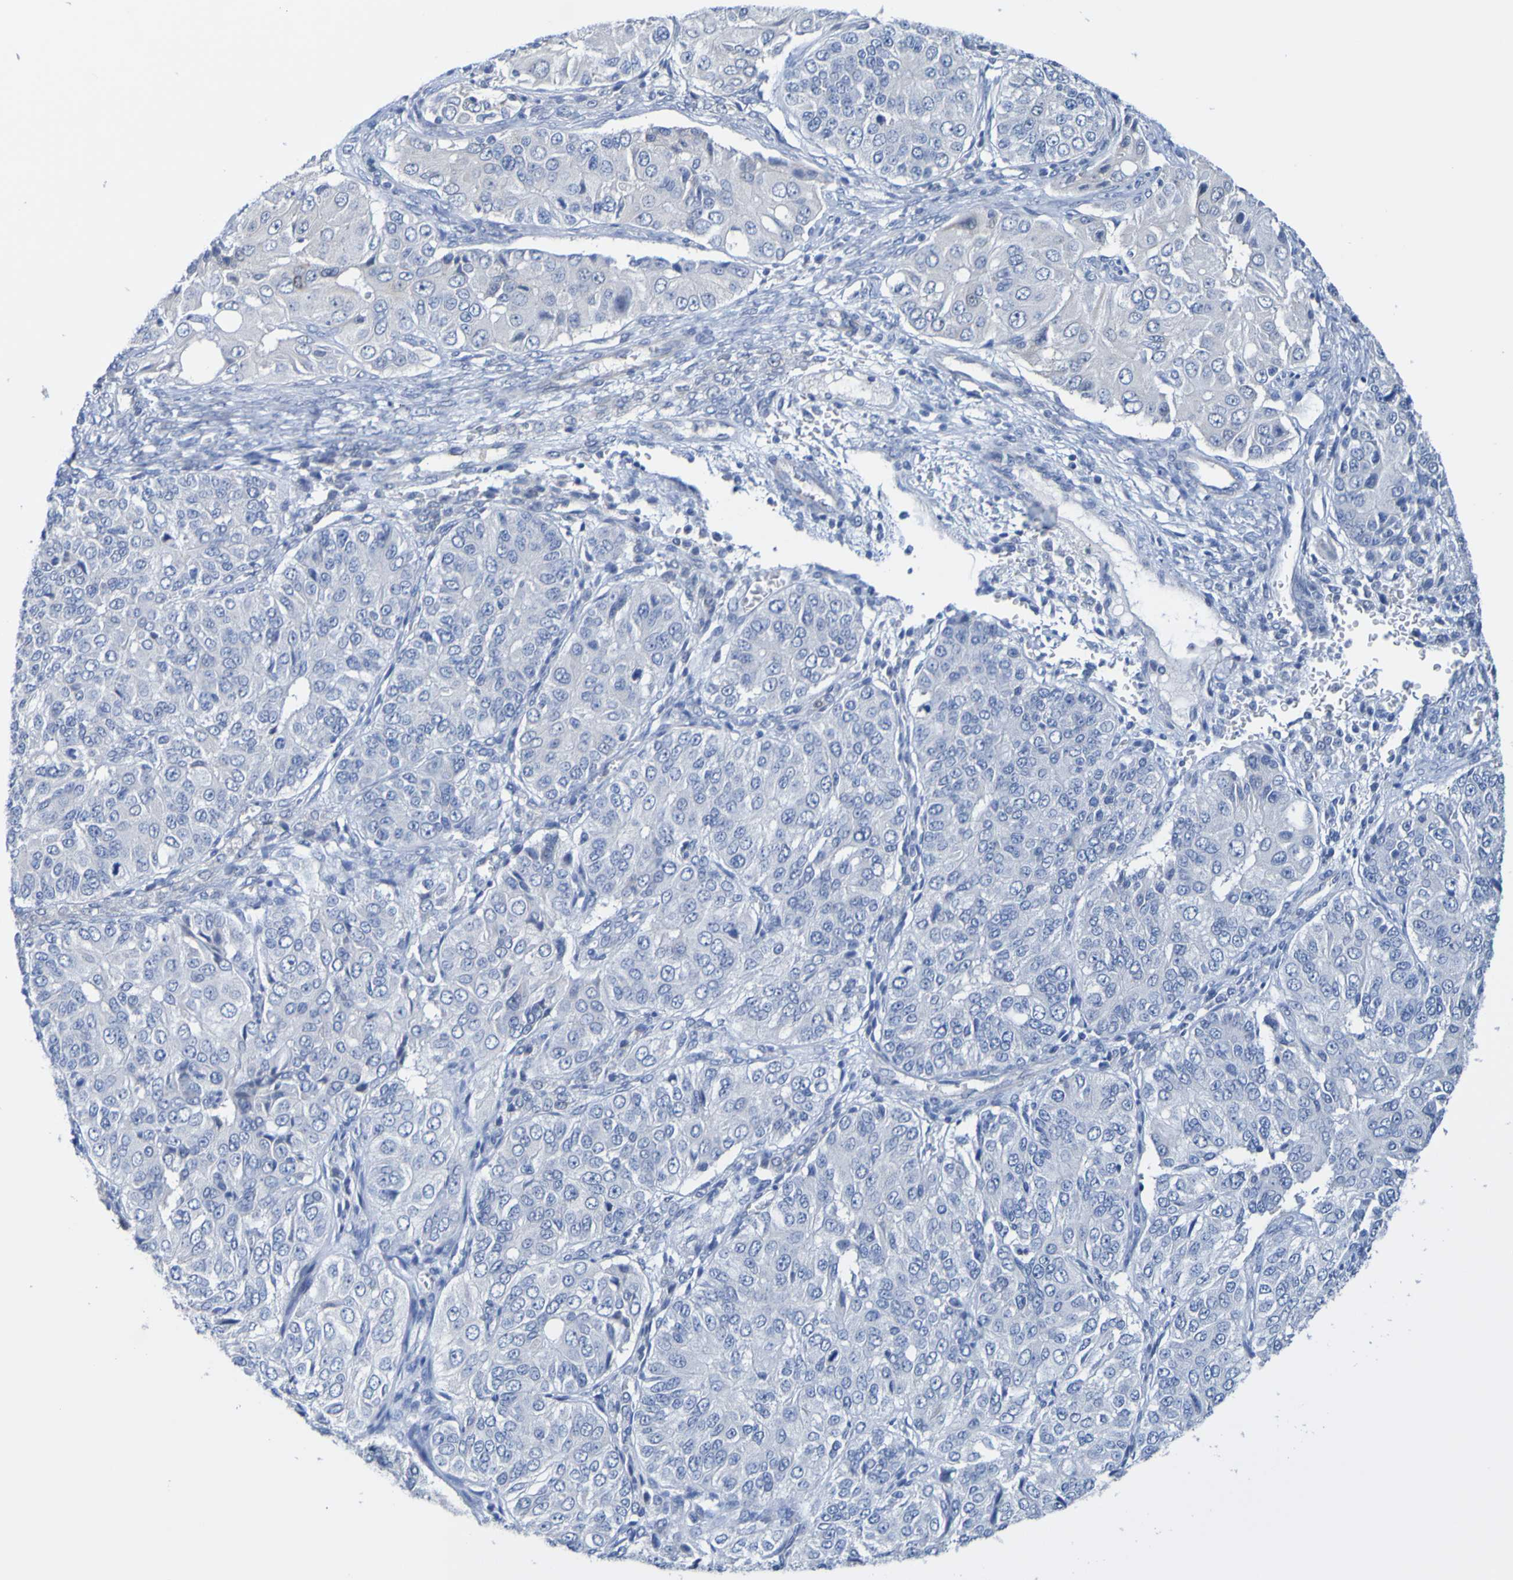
{"staining": {"intensity": "negative", "quantity": "none", "location": "none"}, "tissue": "ovarian cancer", "cell_type": "Tumor cells", "image_type": "cancer", "snomed": [{"axis": "morphology", "description": "Carcinoma, endometroid"}, {"axis": "topography", "description": "Ovary"}], "caption": "Immunohistochemistry (IHC) image of neoplastic tissue: human ovarian cancer stained with DAB (3,3'-diaminobenzidine) shows no significant protein staining in tumor cells.", "gene": "ACMSD", "patient": {"sex": "female", "age": 51}}